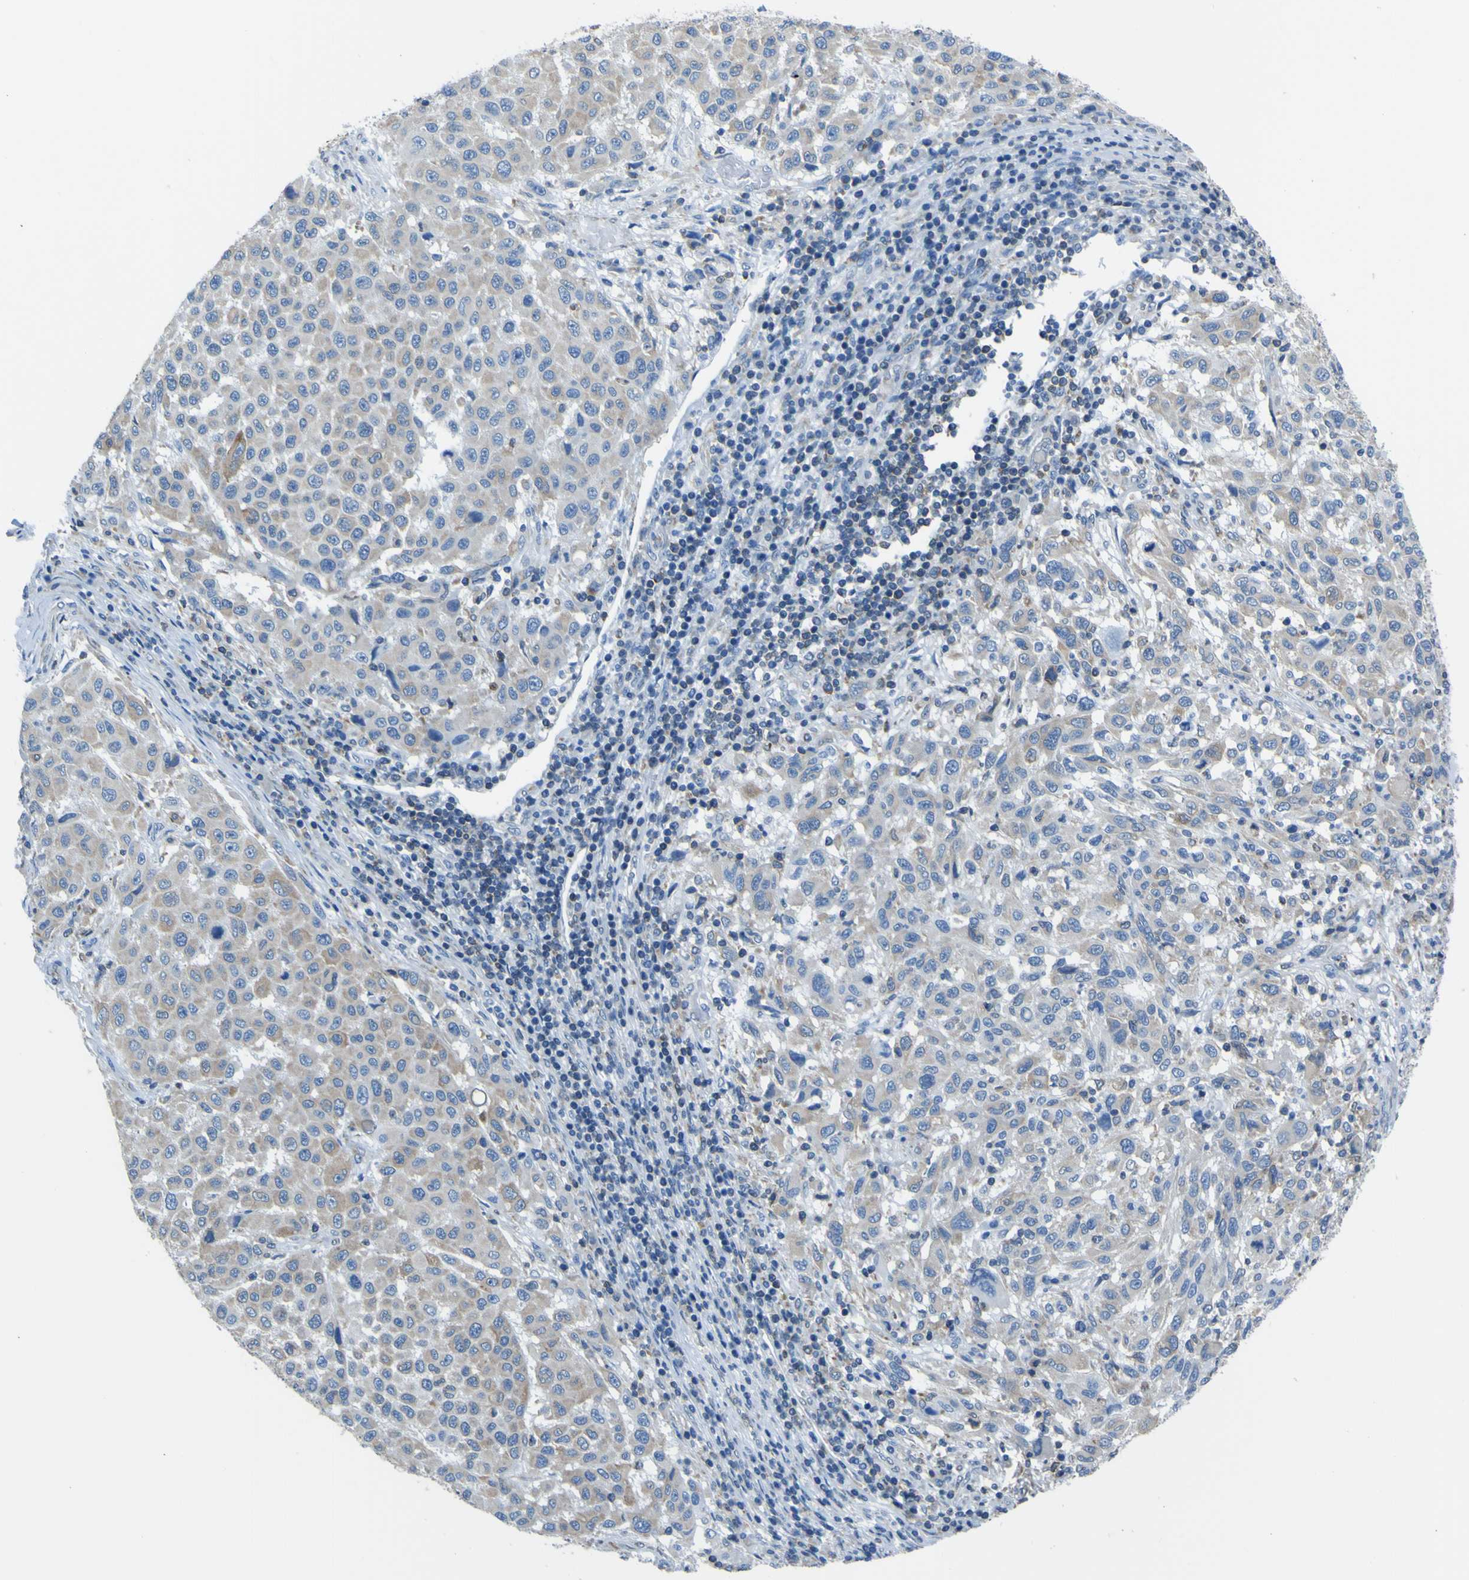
{"staining": {"intensity": "moderate", "quantity": "25%-75%", "location": "cytoplasmic/membranous"}, "tissue": "melanoma", "cell_type": "Tumor cells", "image_type": "cancer", "snomed": [{"axis": "morphology", "description": "Malignant melanoma, Metastatic site"}, {"axis": "topography", "description": "Lymph node"}], "caption": "A photomicrograph of human melanoma stained for a protein displays moderate cytoplasmic/membranous brown staining in tumor cells.", "gene": "STIM1", "patient": {"sex": "male", "age": 61}}